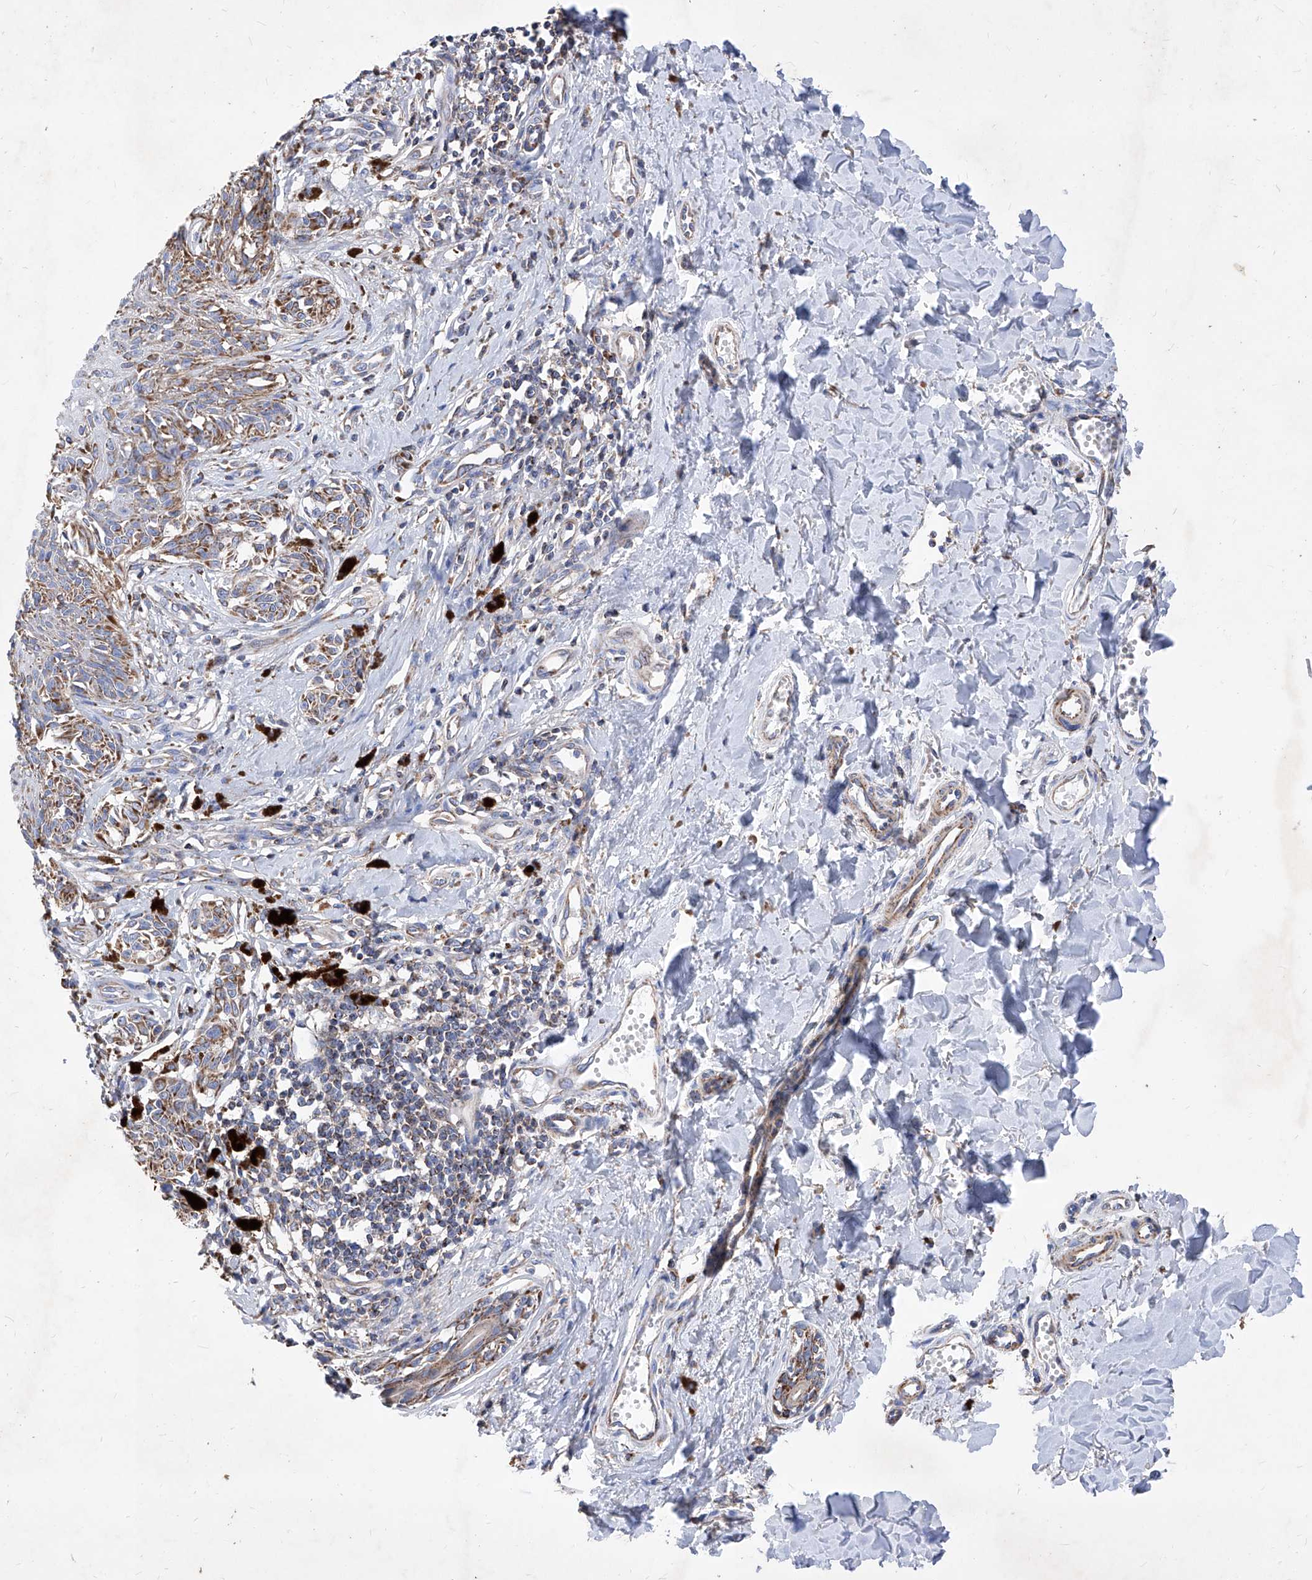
{"staining": {"intensity": "moderate", "quantity": ">75%", "location": "cytoplasmic/membranous"}, "tissue": "melanoma", "cell_type": "Tumor cells", "image_type": "cancer", "snomed": [{"axis": "morphology", "description": "Malignant melanoma, NOS"}, {"axis": "topography", "description": "Skin"}], "caption": "Immunohistochemical staining of human malignant melanoma reveals moderate cytoplasmic/membranous protein positivity in about >75% of tumor cells.", "gene": "HRNR", "patient": {"sex": "male", "age": 53}}